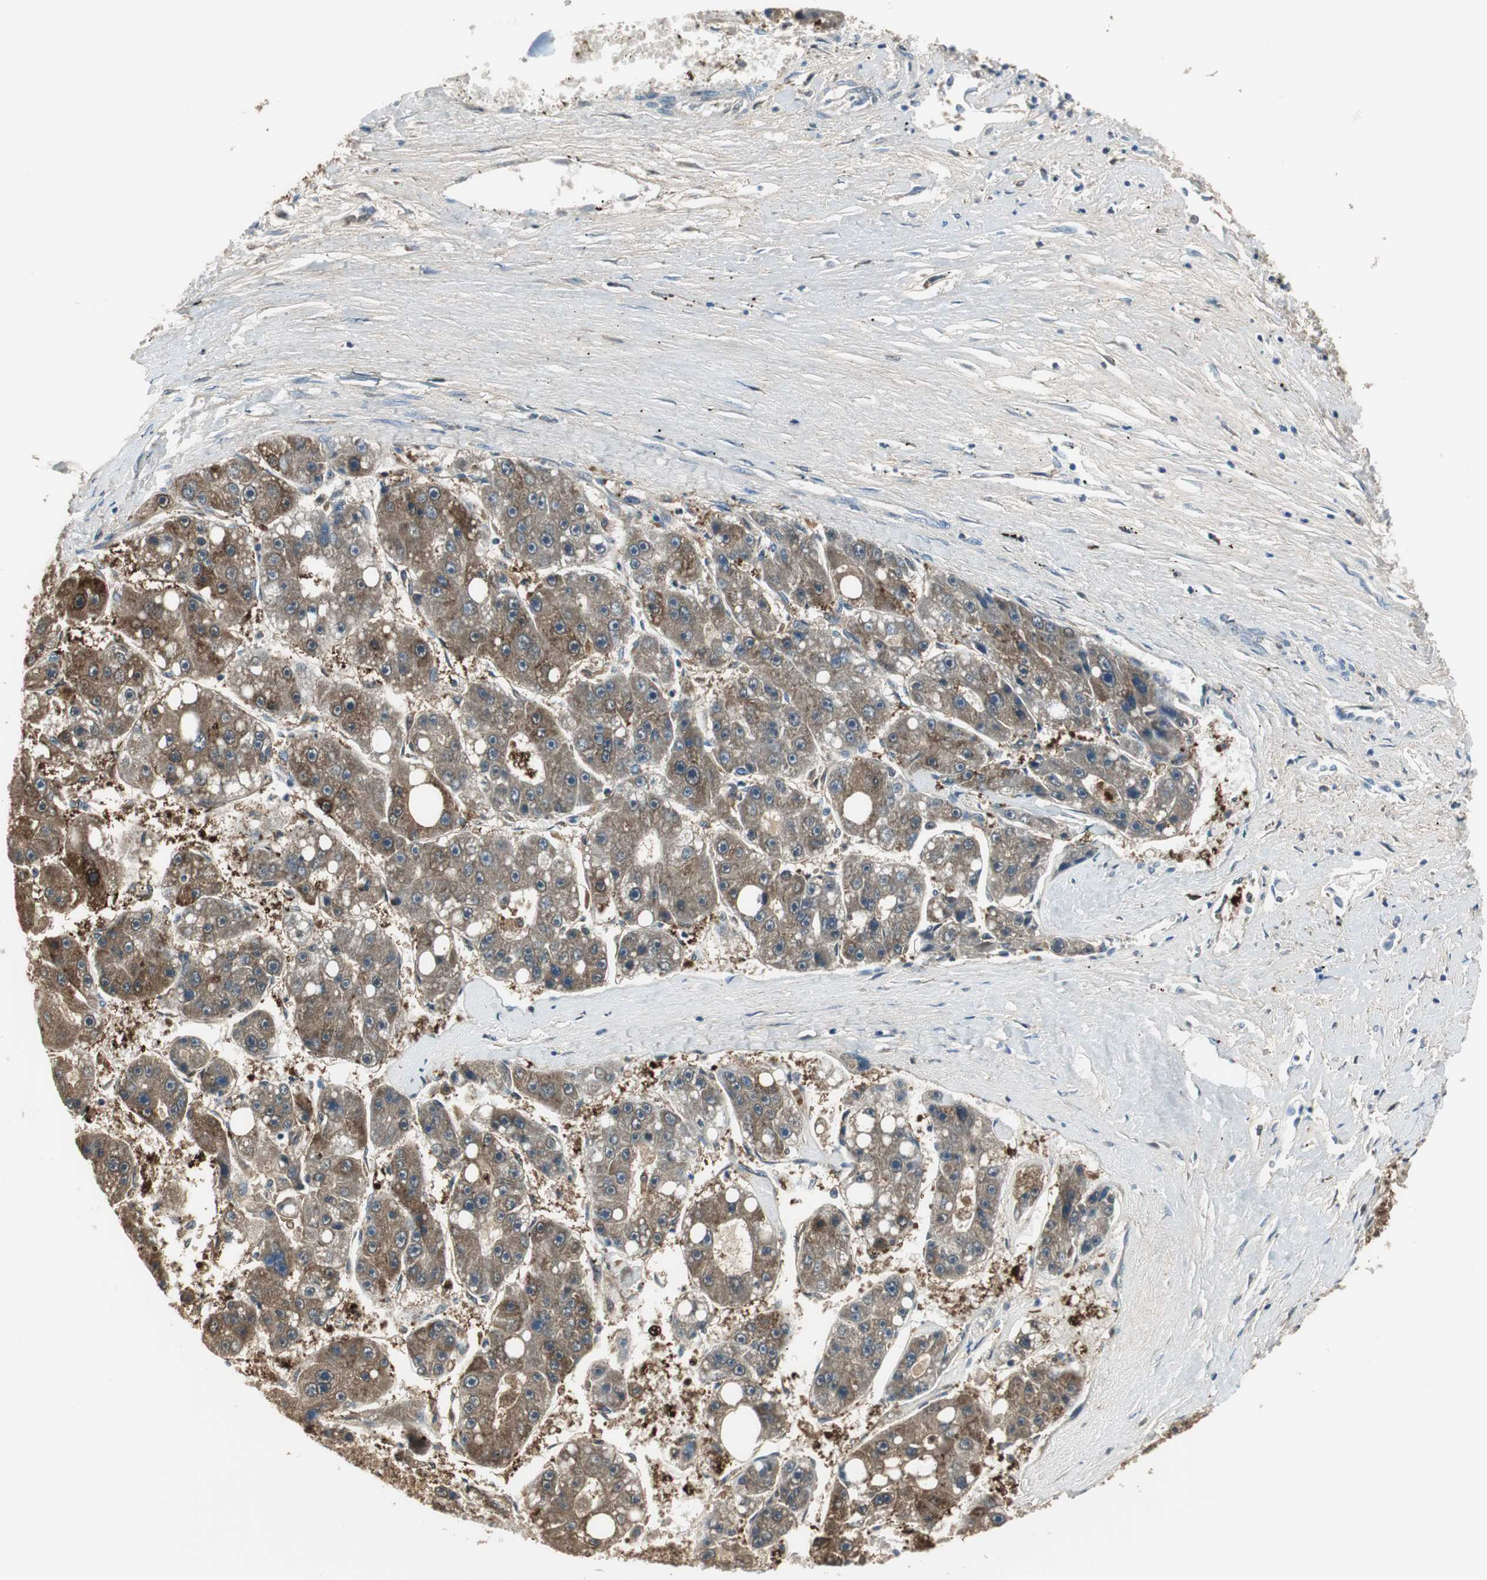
{"staining": {"intensity": "moderate", "quantity": "25%-75%", "location": "cytoplasmic/membranous"}, "tissue": "liver cancer", "cell_type": "Tumor cells", "image_type": "cancer", "snomed": [{"axis": "morphology", "description": "Carcinoma, Hepatocellular, NOS"}, {"axis": "topography", "description": "Liver"}], "caption": "Immunohistochemical staining of liver cancer exhibits medium levels of moderate cytoplasmic/membranous protein expression in about 25%-75% of tumor cells.", "gene": "MSTO1", "patient": {"sex": "female", "age": 61}}